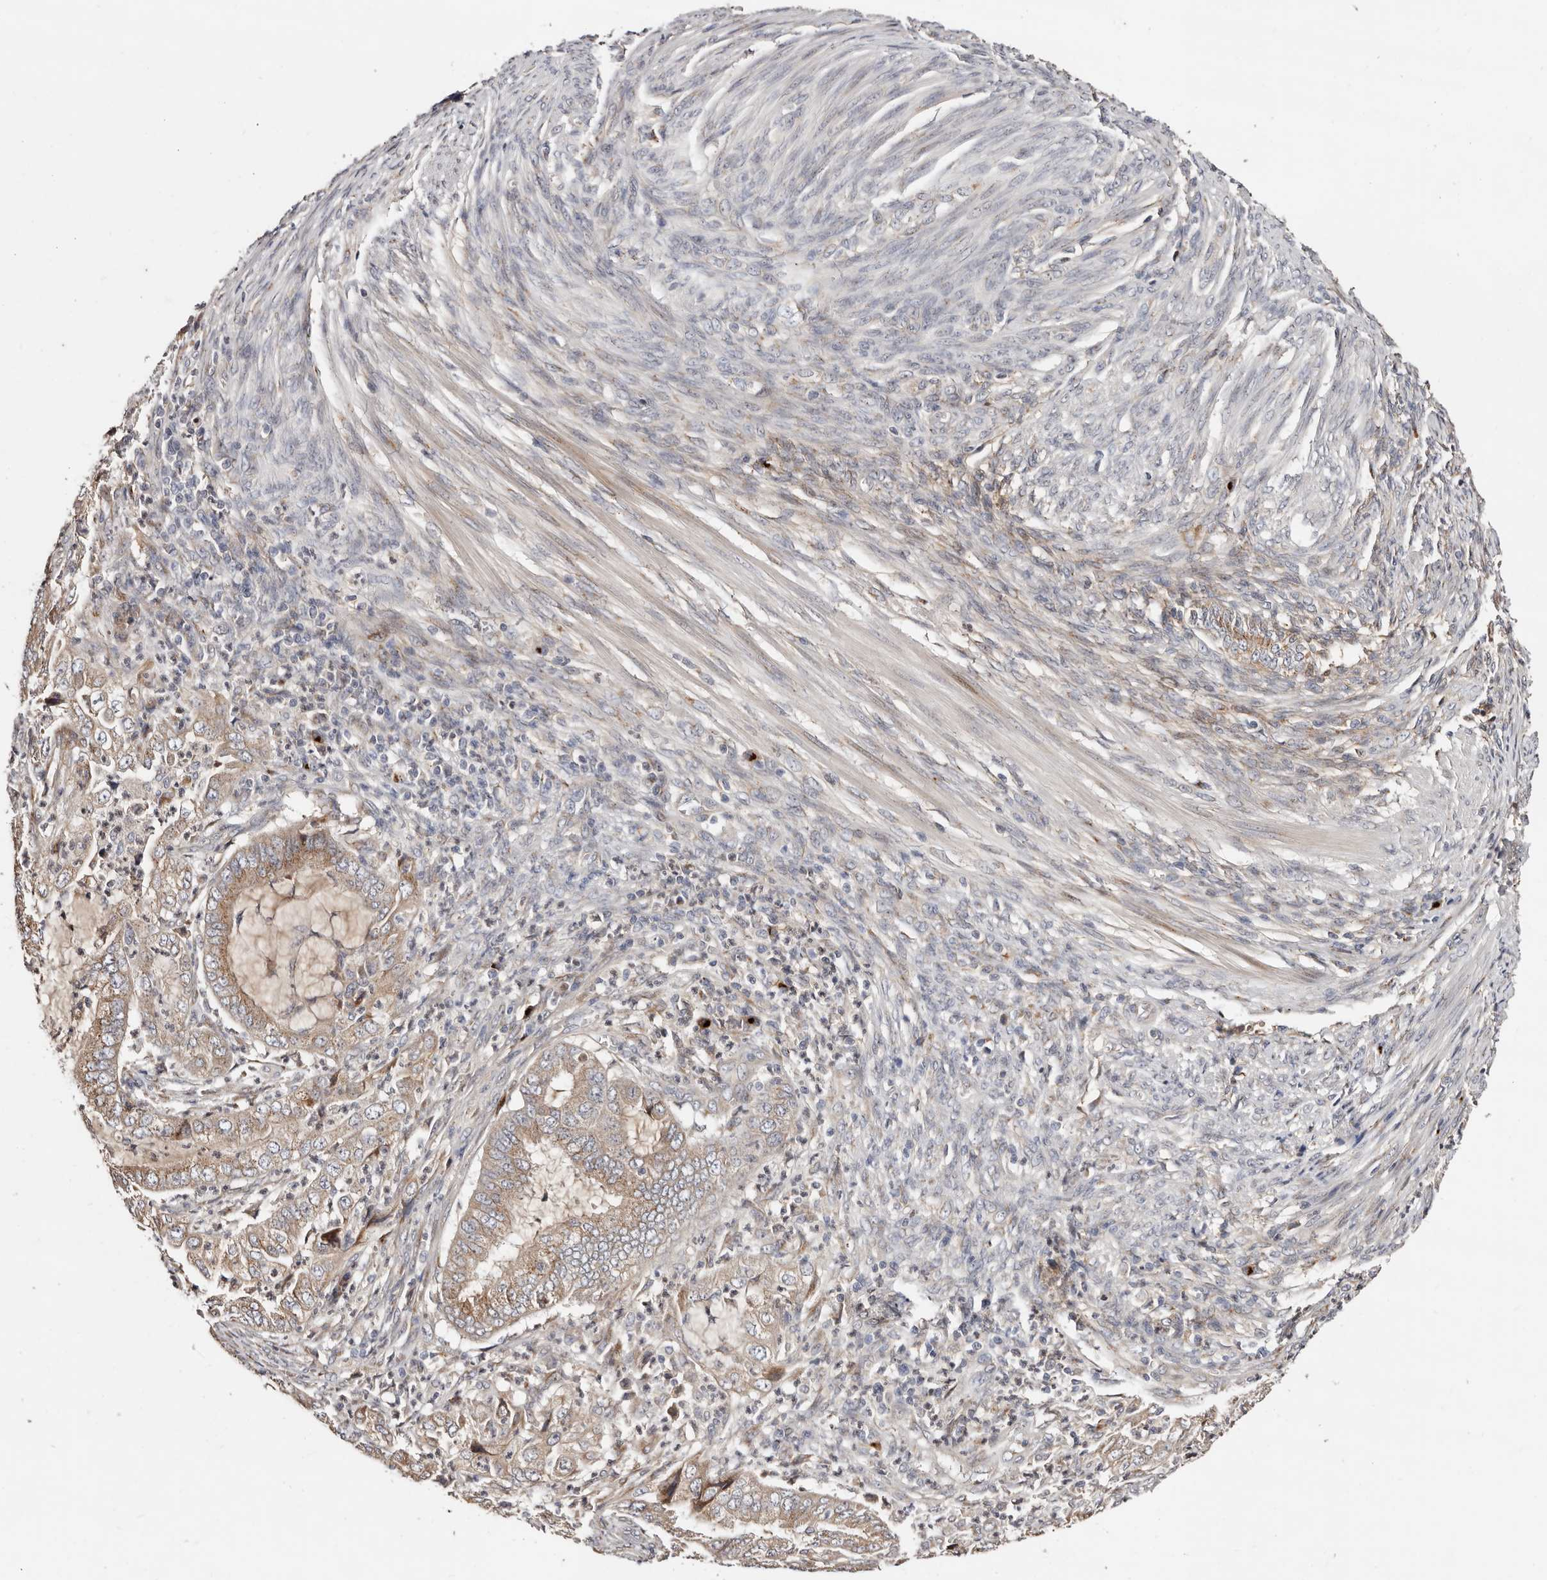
{"staining": {"intensity": "weak", "quantity": ">75%", "location": "cytoplasmic/membranous"}, "tissue": "endometrial cancer", "cell_type": "Tumor cells", "image_type": "cancer", "snomed": [{"axis": "morphology", "description": "Adenocarcinoma, NOS"}, {"axis": "topography", "description": "Endometrium"}], "caption": "Immunohistochemistry (IHC) staining of endometrial cancer (adenocarcinoma), which exhibits low levels of weak cytoplasmic/membranous positivity in approximately >75% of tumor cells indicating weak cytoplasmic/membranous protein positivity. The staining was performed using DAB (3,3'-diaminobenzidine) (brown) for protein detection and nuclei were counterstained in hematoxylin (blue).", "gene": "DACT2", "patient": {"sex": "female", "age": 51}}